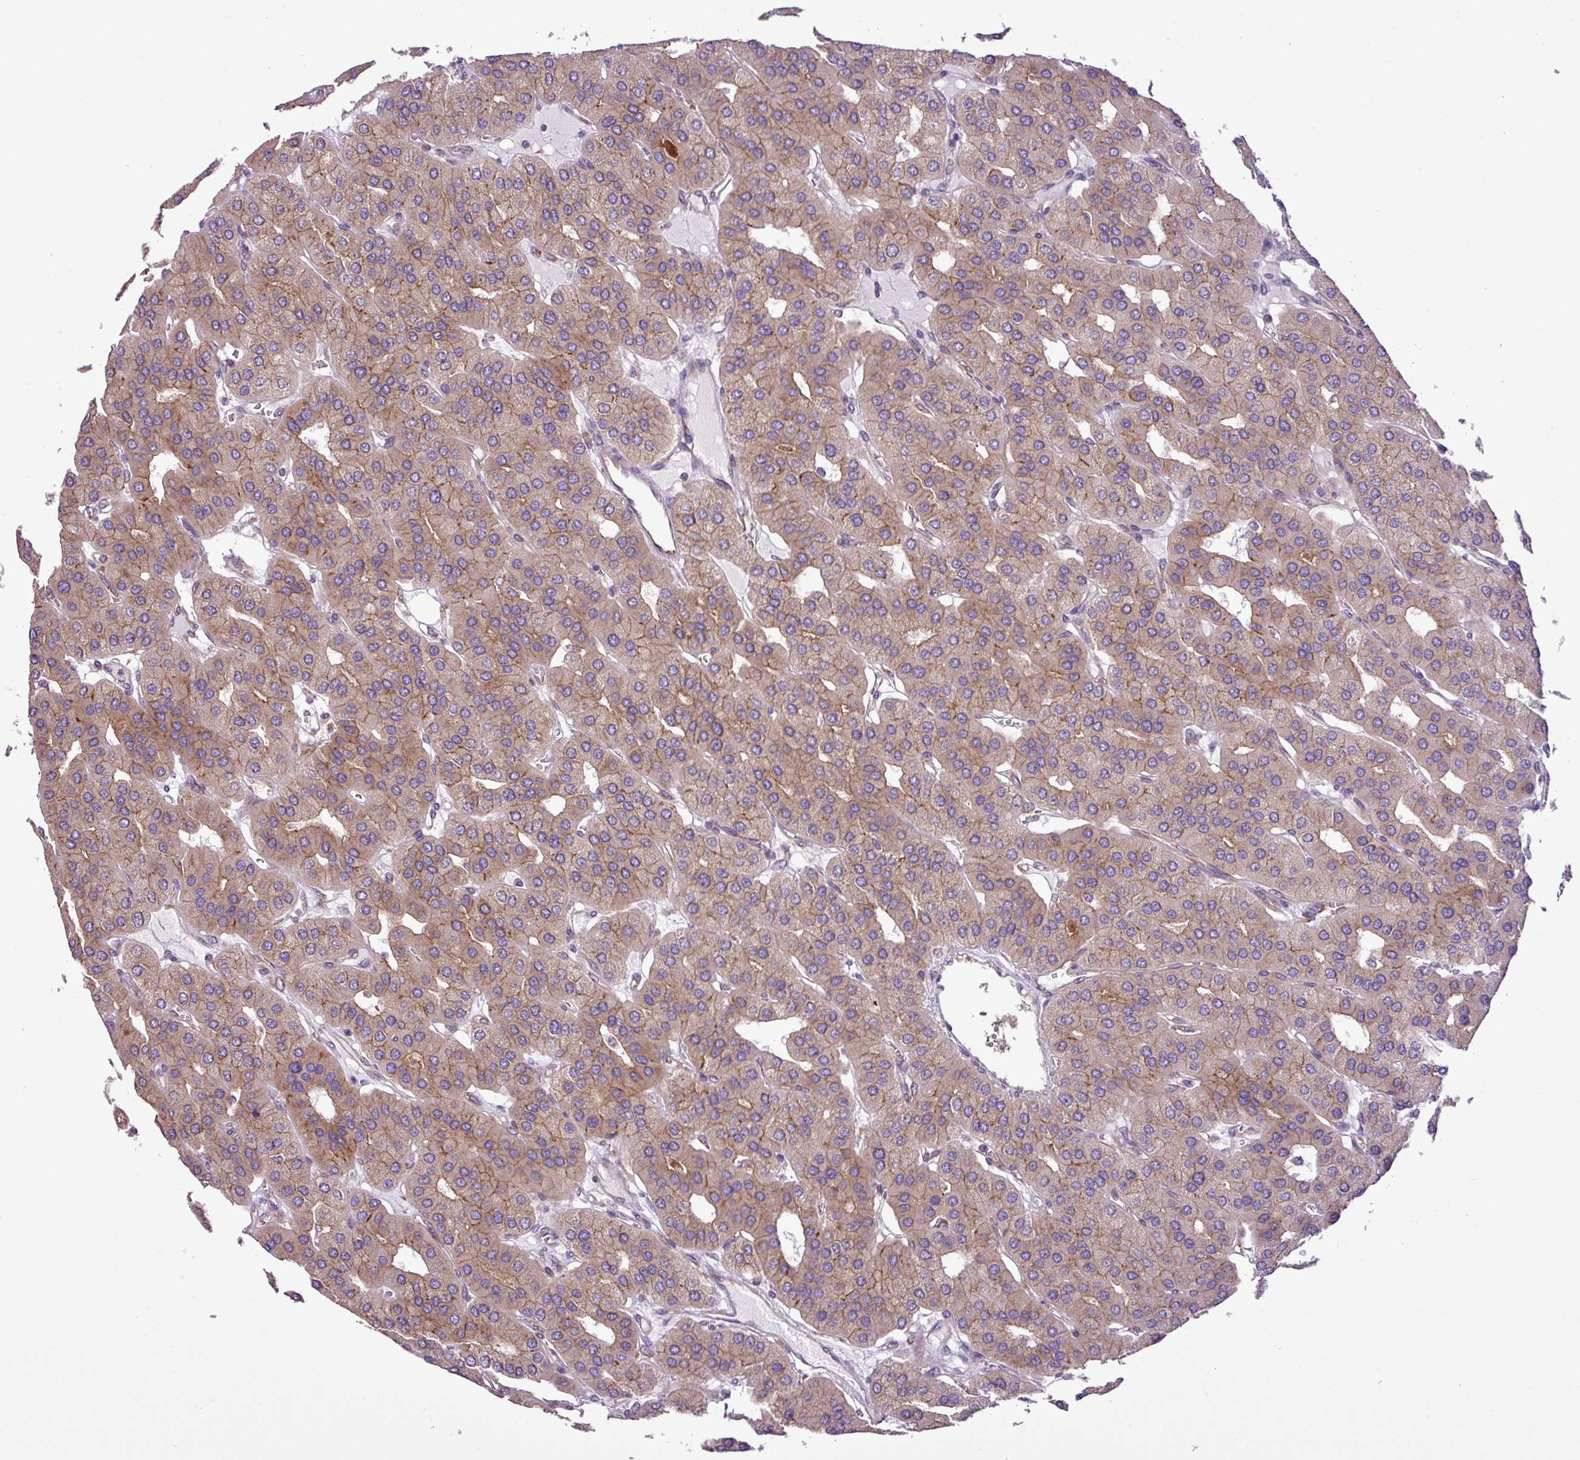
{"staining": {"intensity": "weak", "quantity": "25%-75%", "location": "cytoplasmic/membranous"}, "tissue": "parathyroid gland", "cell_type": "Glandular cells", "image_type": "normal", "snomed": [{"axis": "morphology", "description": "Normal tissue, NOS"}, {"axis": "morphology", "description": "Adenoma, NOS"}, {"axis": "topography", "description": "Parathyroid gland"}], "caption": "A low amount of weak cytoplasmic/membranous expression is identified in about 25%-75% of glandular cells in unremarkable parathyroid gland.", "gene": "RPL13", "patient": {"sex": "female", "age": 86}}